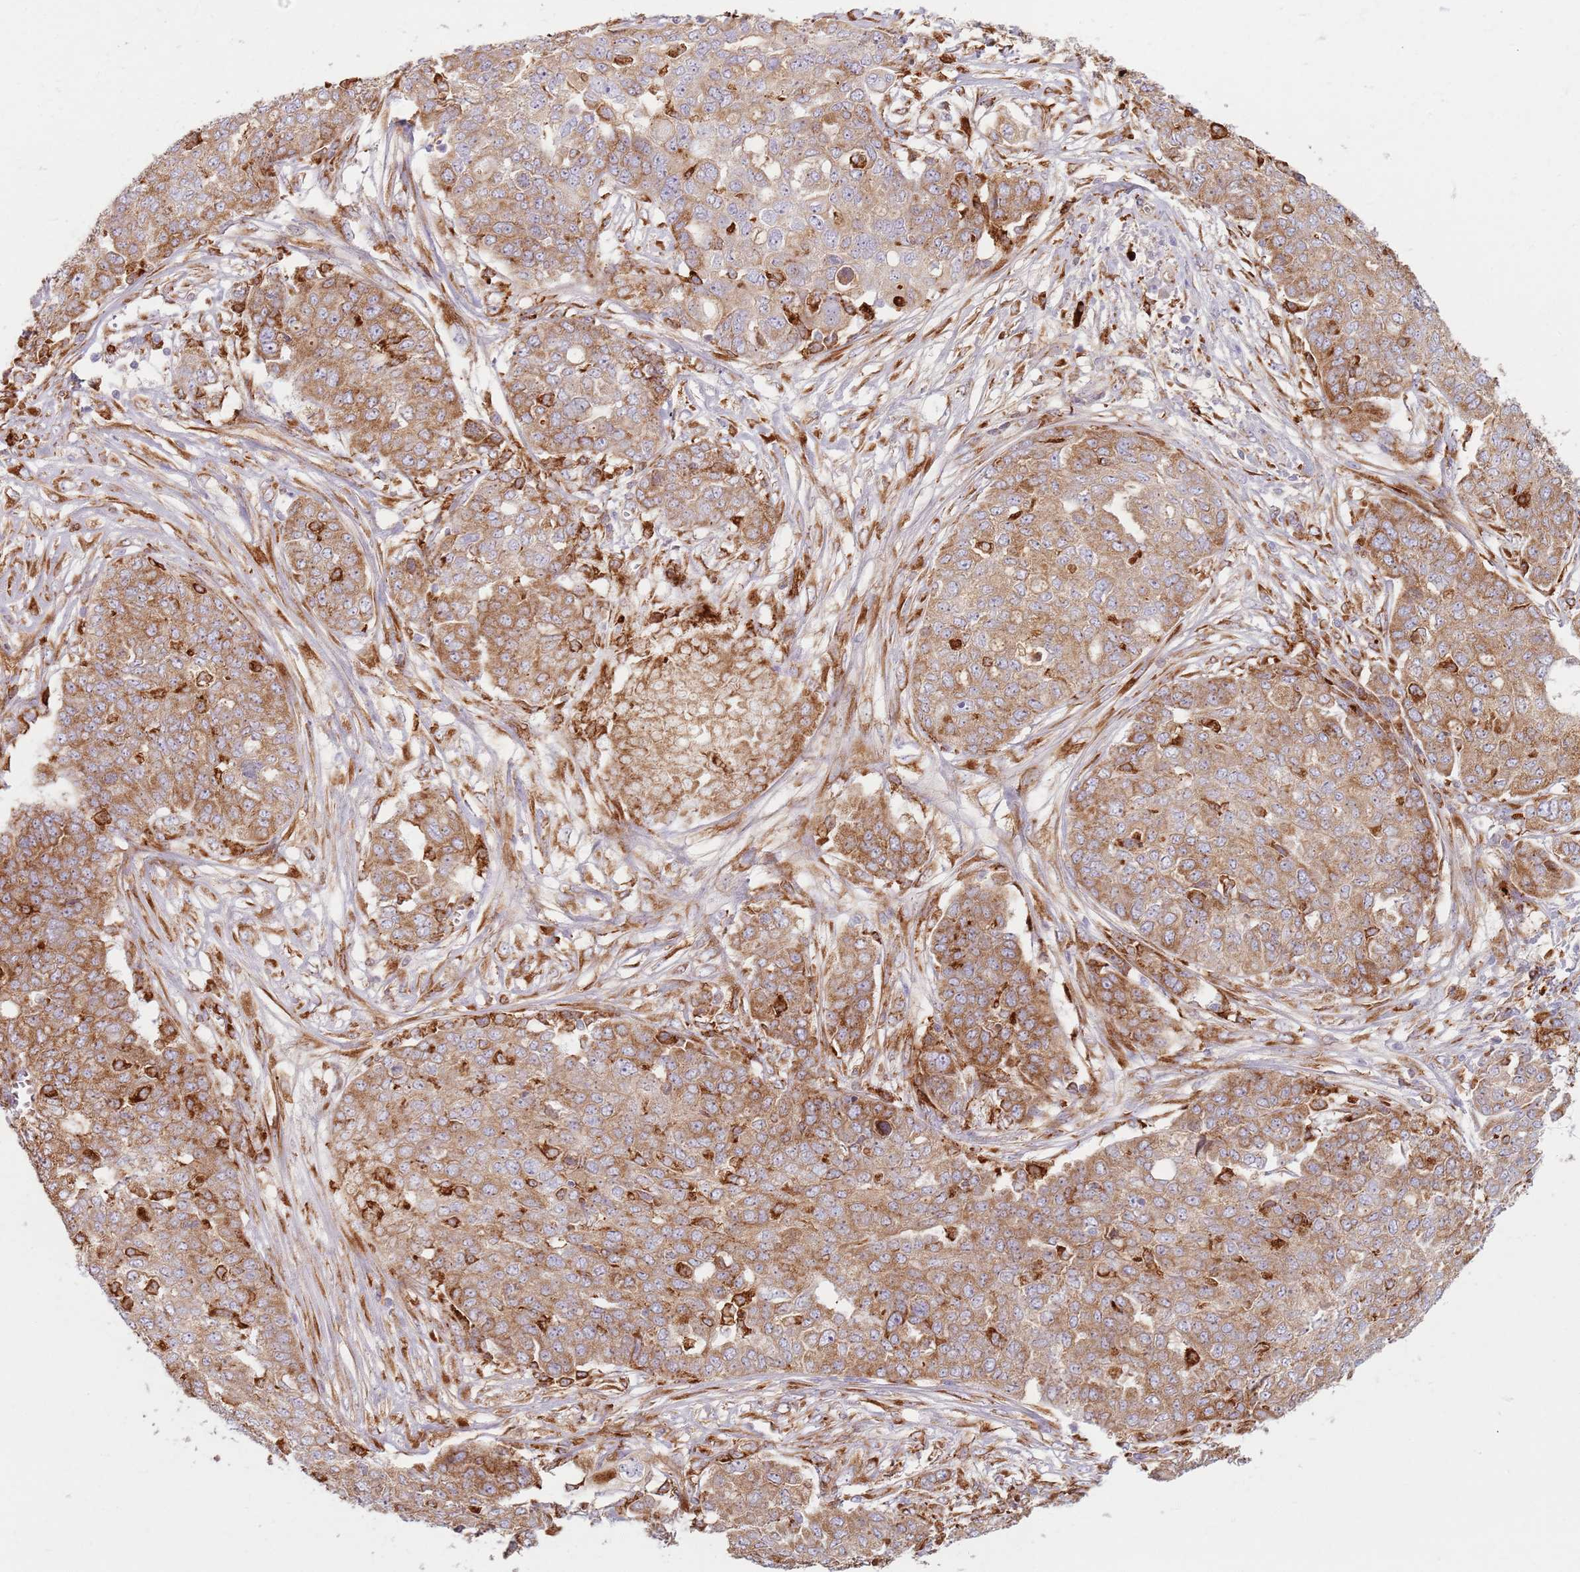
{"staining": {"intensity": "moderate", "quantity": ">75%", "location": "cytoplasmic/membranous"}, "tissue": "ovarian cancer", "cell_type": "Tumor cells", "image_type": "cancer", "snomed": [{"axis": "morphology", "description": "Cystadenocarcinoma, serous, NOS"}, {"axis": "topography", "description": "Soft tissue"}, {"axis": "topography", "description": "Ovary"}], "caption": "Protein staining exhibits moderate cytoplasmic/membranous staining in approximately >75% of tumor cells in ovarian cancer. The protein is shown in brown color, while the nuclei are stained blue.", "gene": "COLGALT1", "patient": {"sex": "female", "age": 57}}